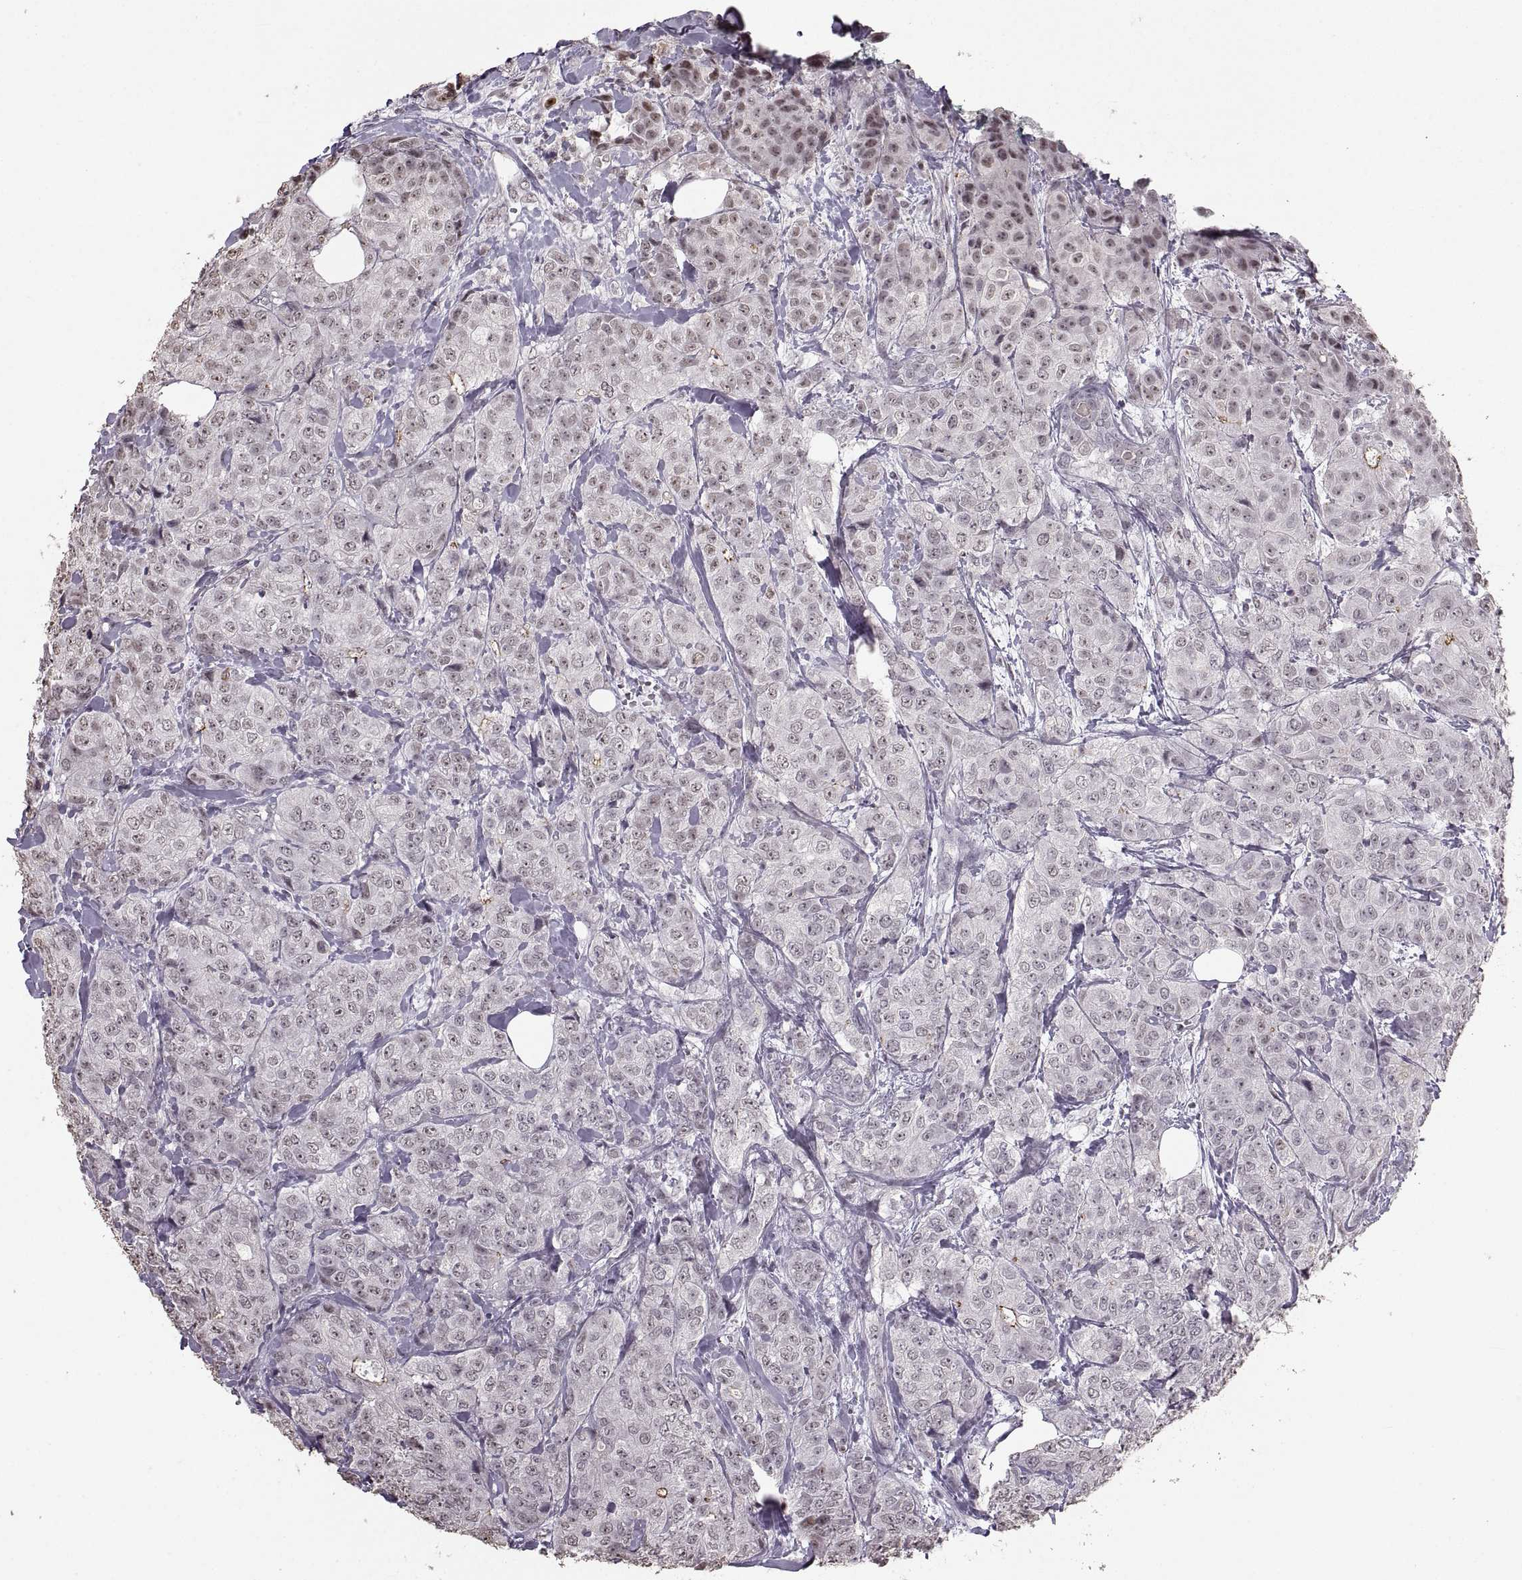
{"staining": {"intensity": "negative", "quantity": "none", "location": "none"}, "tissue": "breast cancer", "cell_type": "Tumor cells", "image_type": "cancer", "snomed": [{"axis": "morphology", "description": "Duct carcinoma"}, {"axis": "topography", "description": "Breast"}], "caption": "Immunohistochemistry photomicrograph of human invasive ductal carcinoma (breast) stained for a protein (brown), which displays no expression in tumor cells. Nuclei are stained in blue.", "gene": "PALS1", "patient": {"sex": "female", "age": 43}}